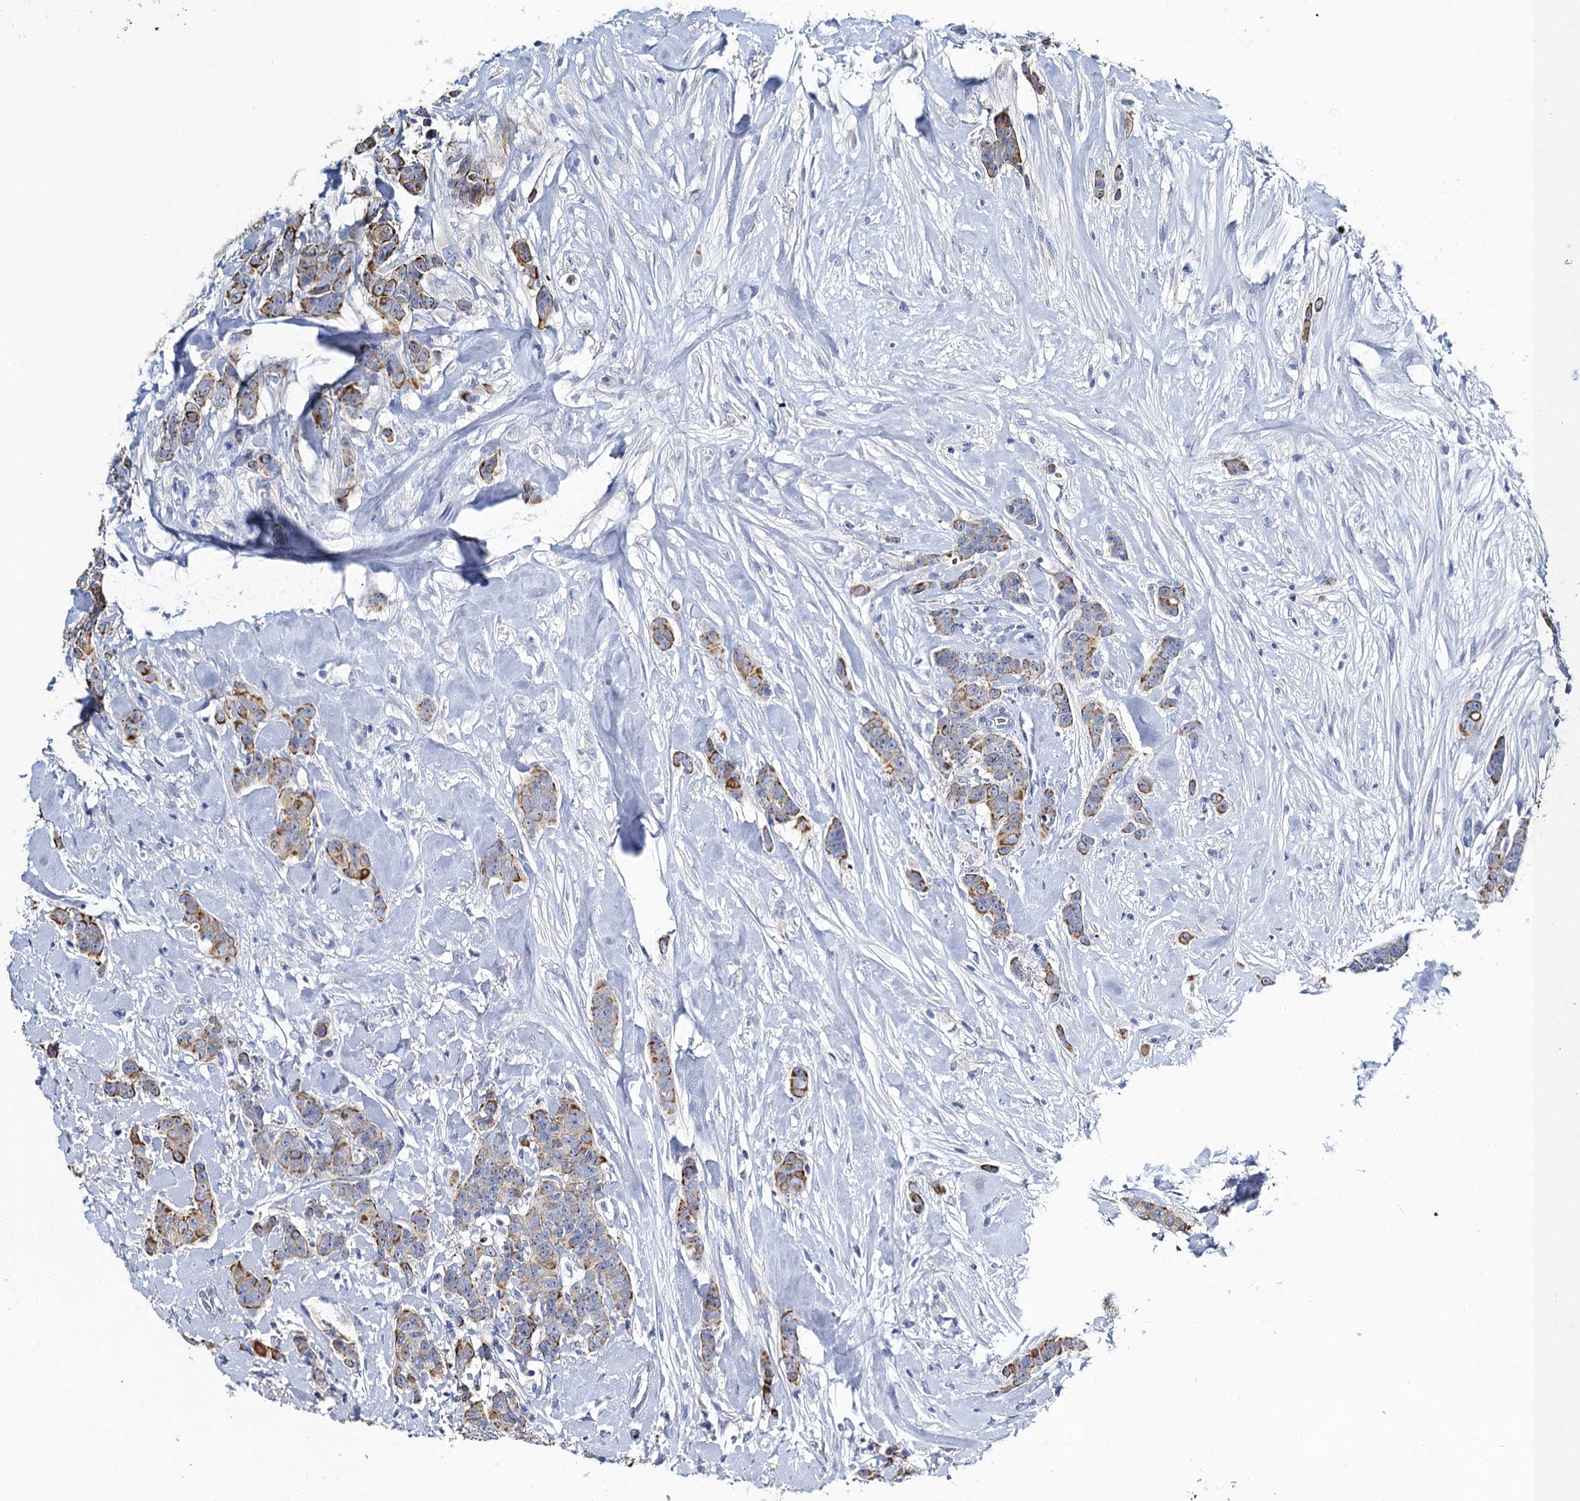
{"staining": {"intensity": "moderate", "quantity": "25%-75%", "location": "cytoplasmic/membranous"}, "tissue": "breast cancer", "cell_type": "Tumor cells", "image_type": "cancer", "snomed": [{"axis": "morphology", "description": "Duct carcinoma"}, {"axis": "topography", "description": "Breast"}], "caption": "Tumor cells exhibit medium levels of moderate cytoplasmic/membranous expression in approximately 25%-75% of cells in breast cancer (invasive ductal carcinoma).", "gene": "SLC11A2", "patient": {"sex": "female", "age": 40}}